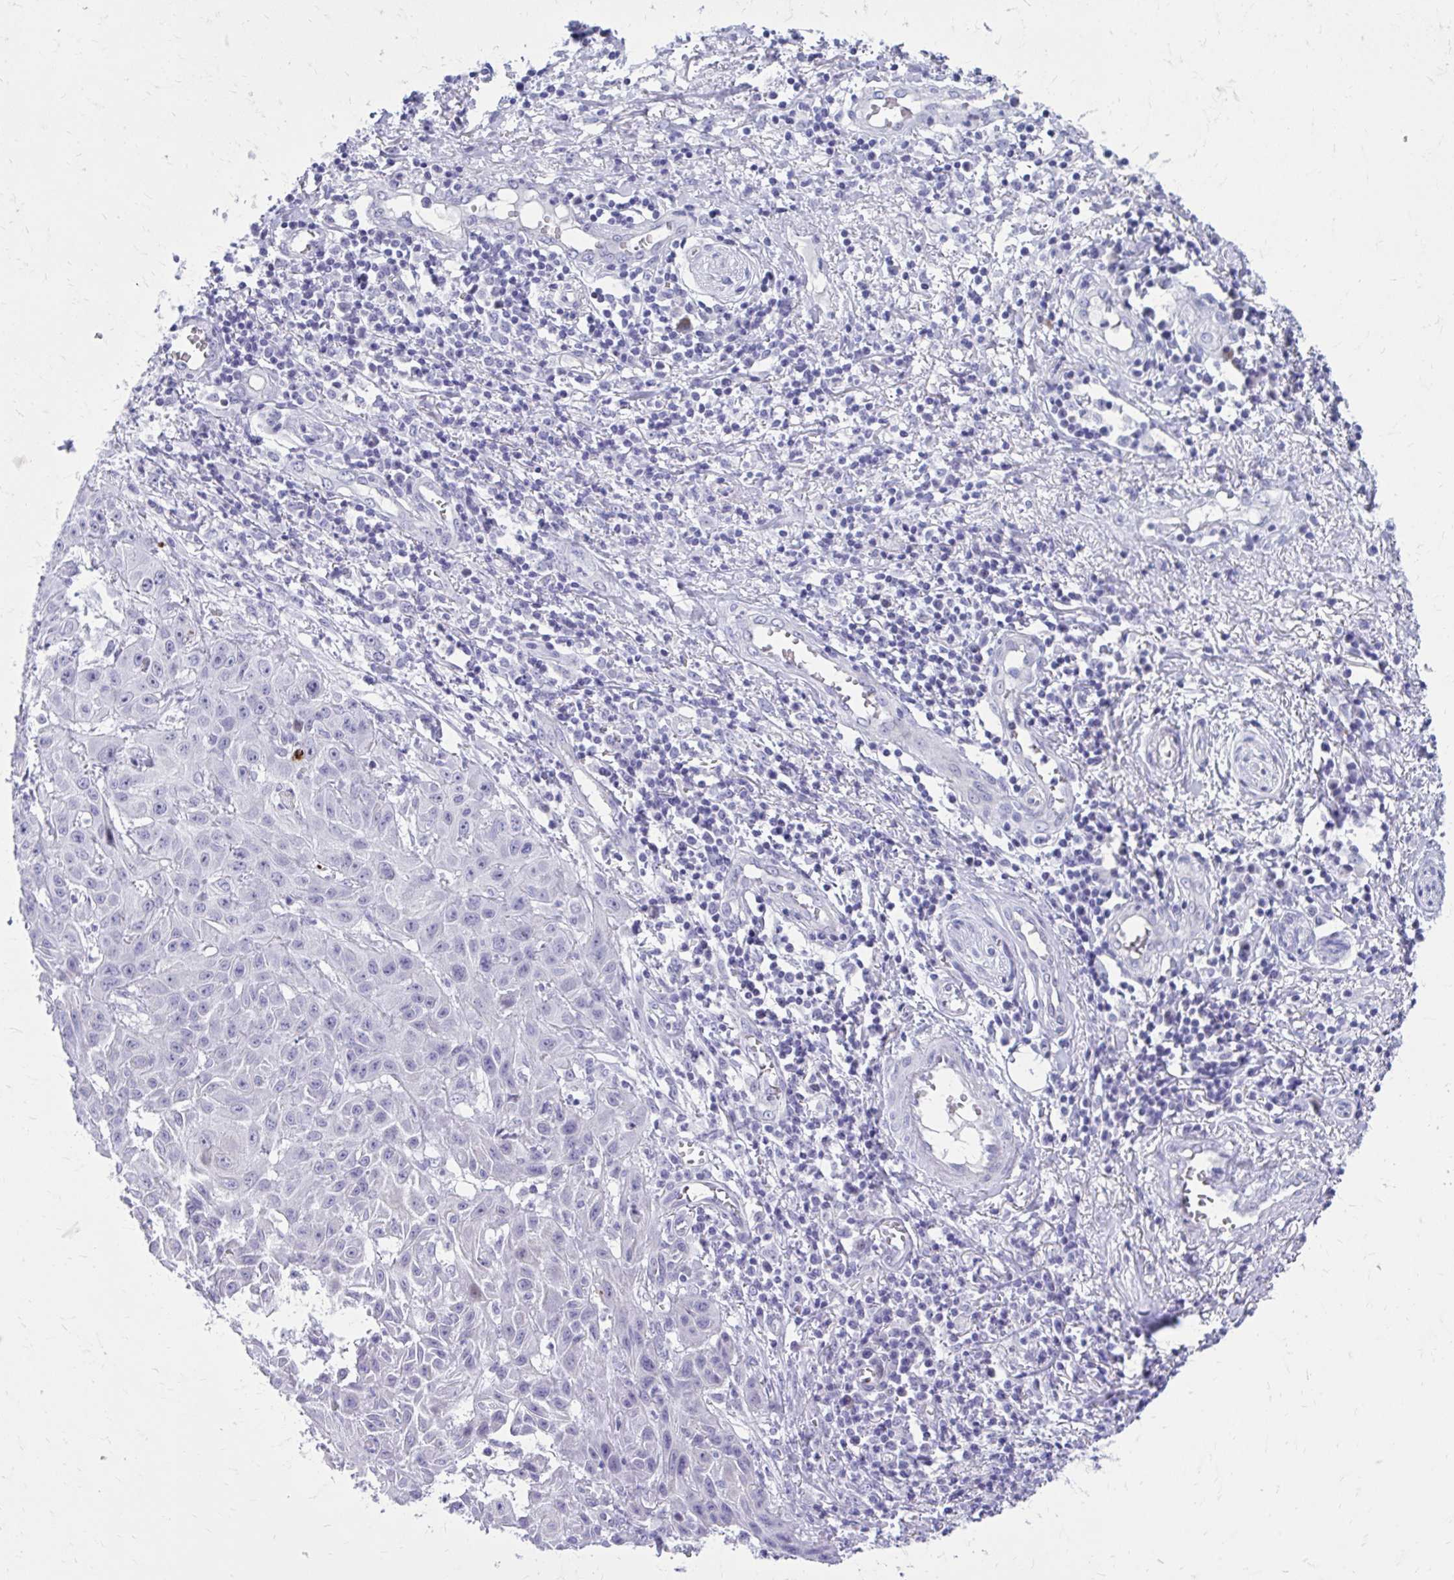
{"staining": {"intensity": "negative", "quantity": "none", "location": "none"}, "tissue": "skin cancer", "cell_type": "Tumor cells", "image_type": "cancer", "snomed": [{"axis": "morphology", "description": "Squamous cell carcinoma, NOS"}, {"axis": "topography", "description": "Skin"}, {"axis": "topography", "description": "Vulva"}], "caption": "A high-resolution micrograph shows immunohistochemistry (IHC) staining of skin cancer, which reveals no significant positivity in tumor cells.", "gene": "LCN15", "patient": {"sex": "female", "age": 71}}